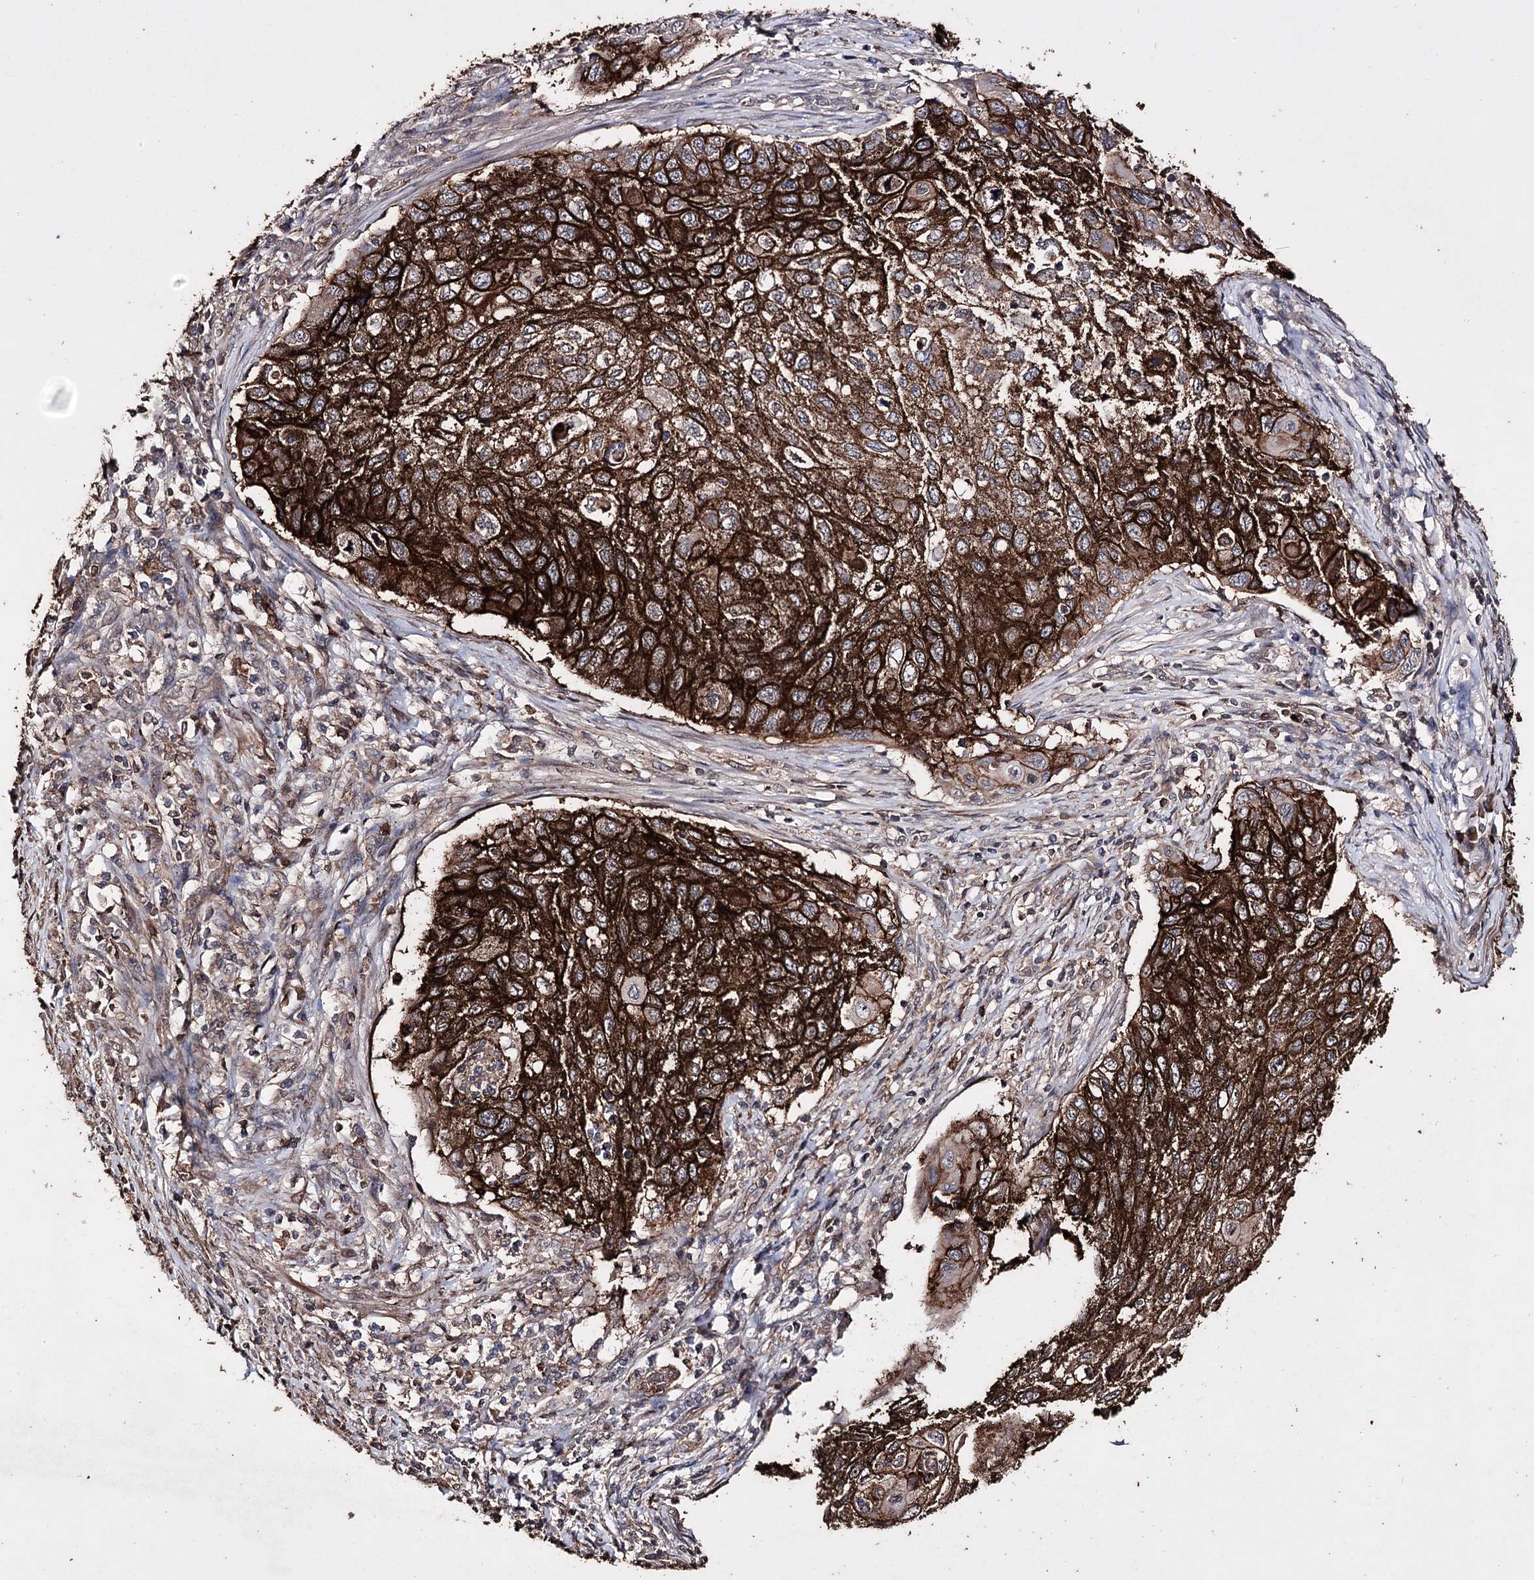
{"staining": {"intensity": "strong", "quantity": ">75%", "location": "cytoplasmic/membranous"}, "tissue": "cervical cancer", "cell_type": "Tumor cells", "image_type": "cancer", "snomed": [{"axis": "morphology", "description": "Squamous cell carcinoma, NOS"}, {"axis": "topography", "description": "Cervix"}], "caption": "Immunohistochemical staining of squamous cell carcinoma (cervical) displays strong cytoplasmic/membranous protein expression in about >75% of tumor cells.", "gene": "ZNF662", "patient": {"sex": "female", "age": 70}}